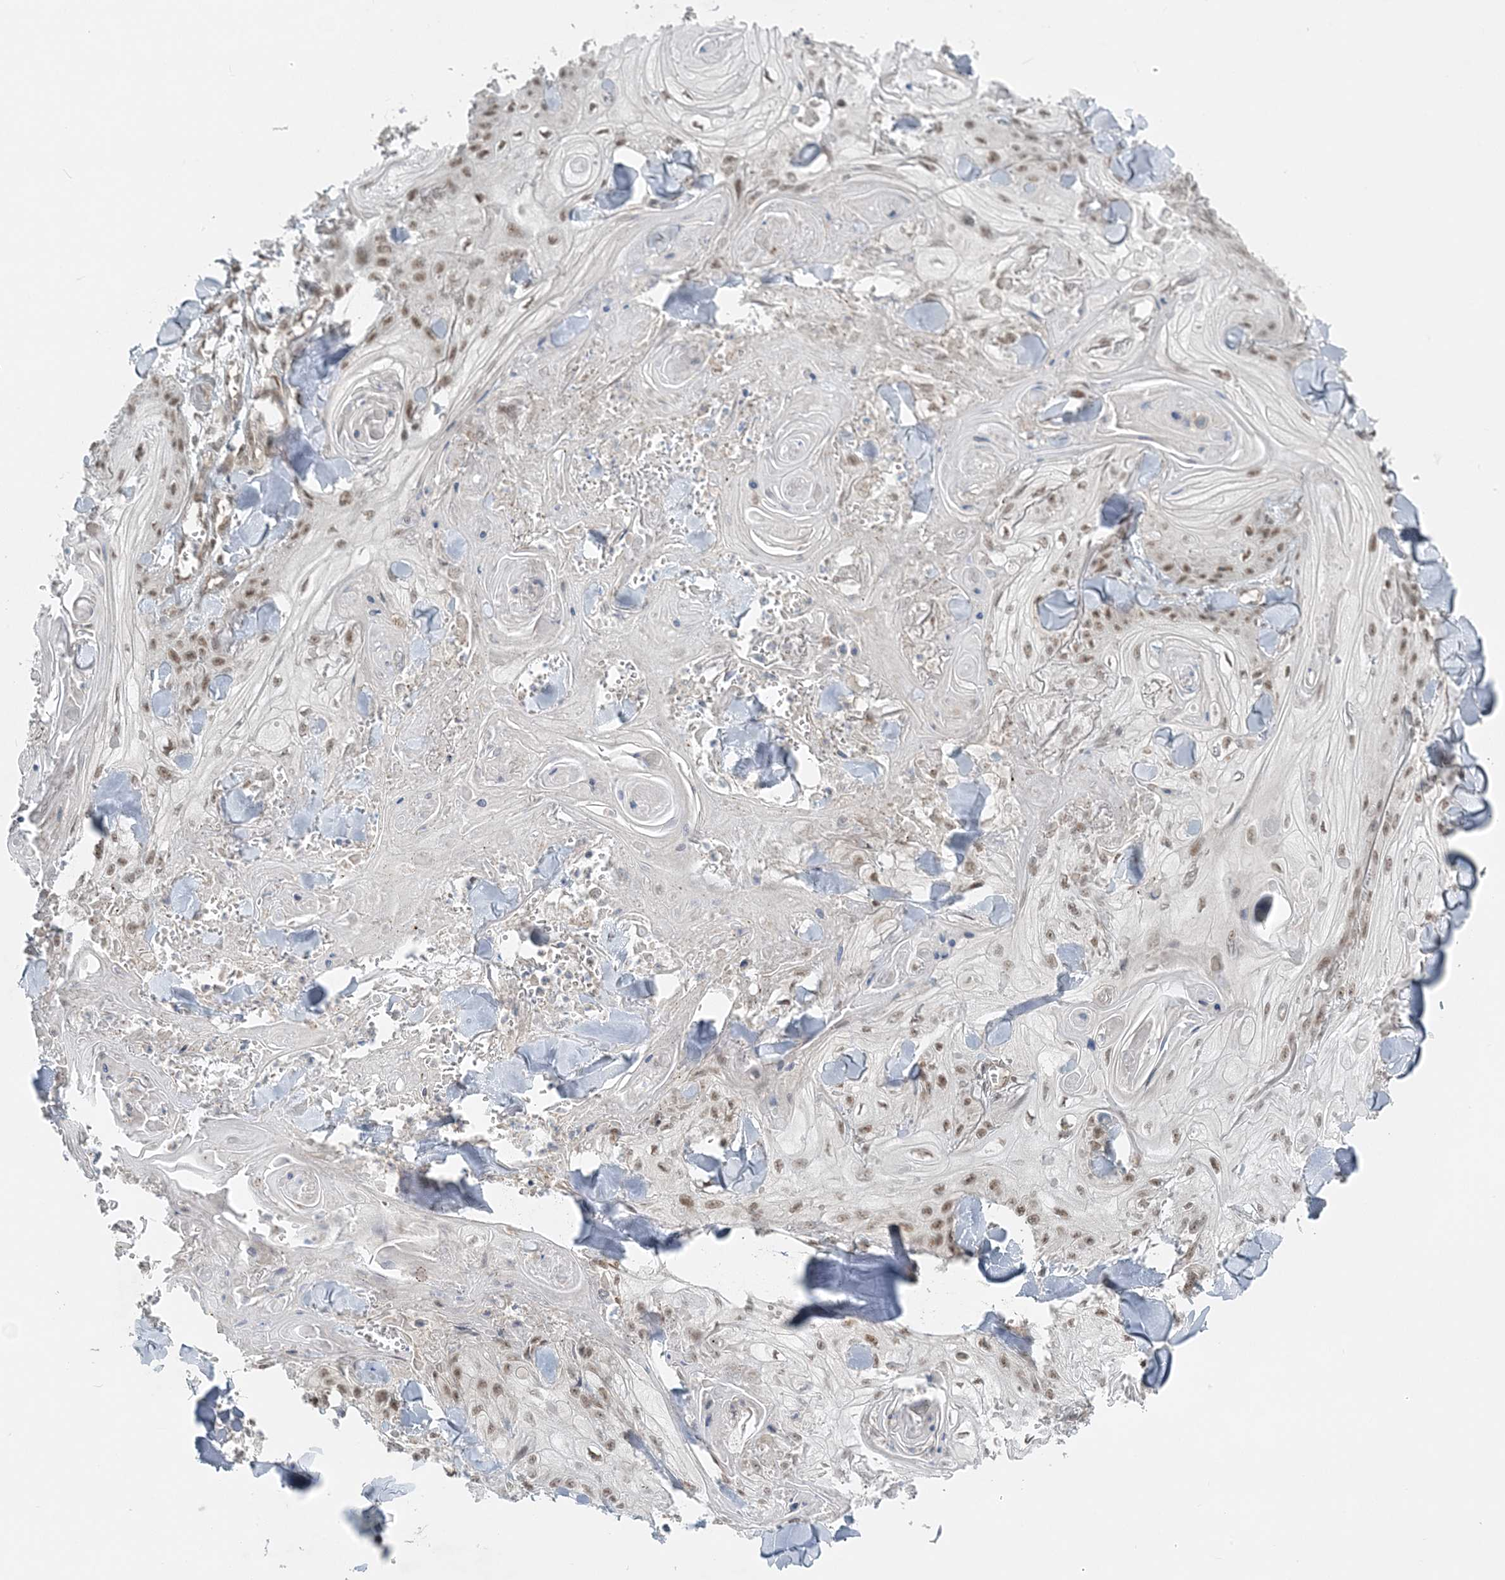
{"staining": {"intensity": "moderate", "quantity": ">75%", "location": "nuclear"}, "tissue": "skin cancer", "cell_type": "Tumor cells", "image_type": "cancer", "snomed": [{"axis": "morphology", "description": "Squamous cell carcinoma, NOS"}, {"axis": "topography", "description": "Skin"}], "caption": "Human skin cancer stained with a protein marker exhibits moderate staining in tumor cells.", "gene": "ATP11A", "patient": {"sex": "male", "age": 74}}